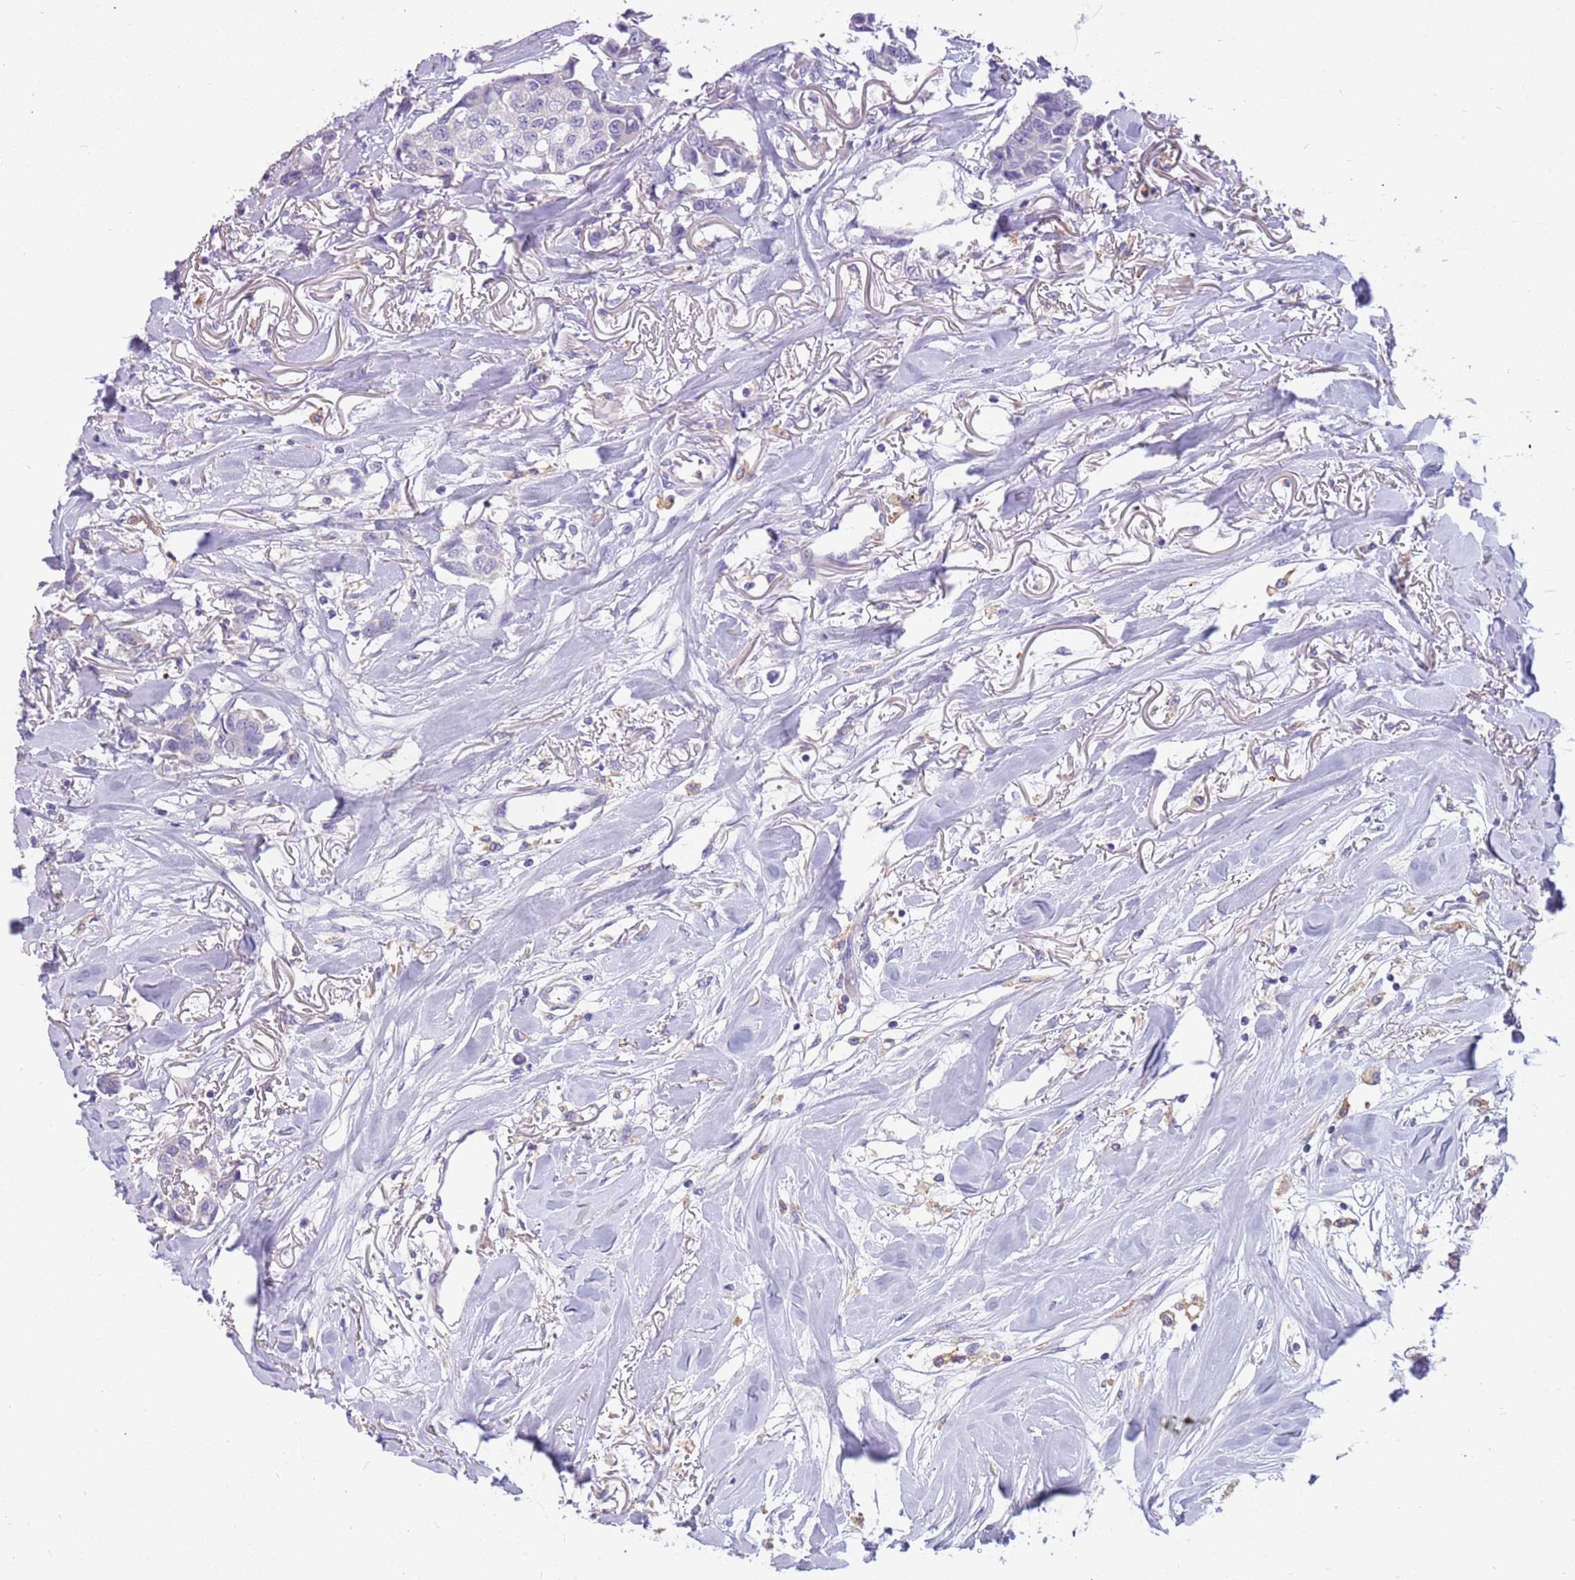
{"staining": {"intensity": "negative", "quantity": "none", "location": "none"}, "tissue": "breast cancer", "cell_type": "Tumor cells", "image_type": "cancer", "snomed": [{"axis": "morphology", "description": "Duct carcinoma"}, {"axis": "topography", "description": "Breast"}], "caption": "This histopathology image is of breast cancer (intraductal carcinoma) stained with immunohistochemistry (IHC) to label a protein in brown with the nuclei are counter-stained blue. There is no positivity in tumor cells.", "gene": "RHCG", "patient": {"sex": "female", "age": 80}}